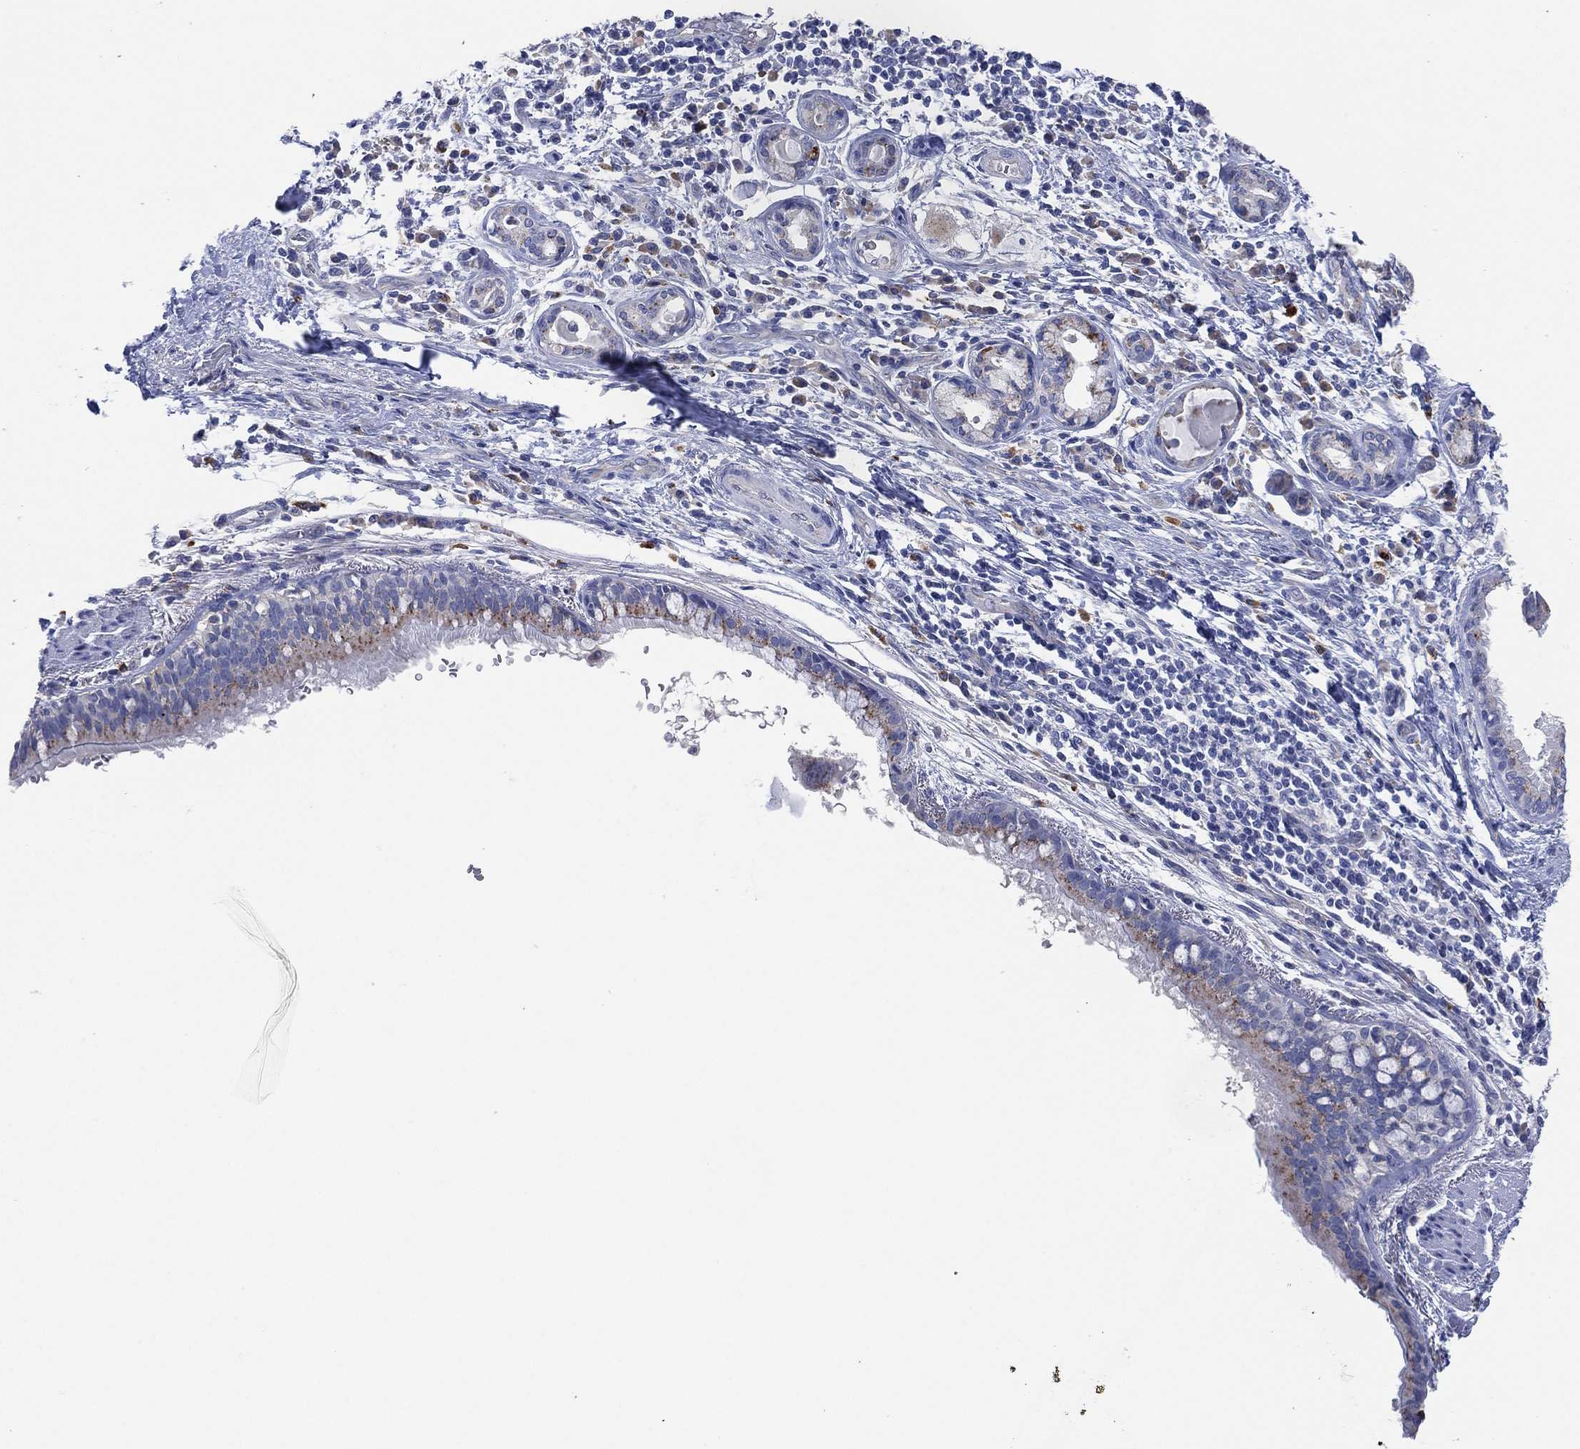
{"staining": {"intensity": "moderate", "quantity": "<25%", "location": "cytoplasmic/membranous"}, "tissue": "bronchus", "cell_type": "Respiratory epithelial cells", "image_type": "normal", "snomed": [{"axis": "morphology", "description": "Normal tissue, NOS"}, {"axis": "morphology", "description": "Squamous cell carcinoma, NOS"}, {"axis": "topography", "description": "Bronchus"}, {"axis": "topography", "description": "Lung"}], "caption": "IHC histopathology image of normal bronchus: bronchus stained using immunohistochemistry (IHC) displays low levels of moderate protein expression localized specifically in the cytoplasmic/membranous of respiratory epithelial cells, appearing as a cytoplasmic/membranous brown color.", "gene": "GALNS", "patient": {"sex": "male", "age": 69}}